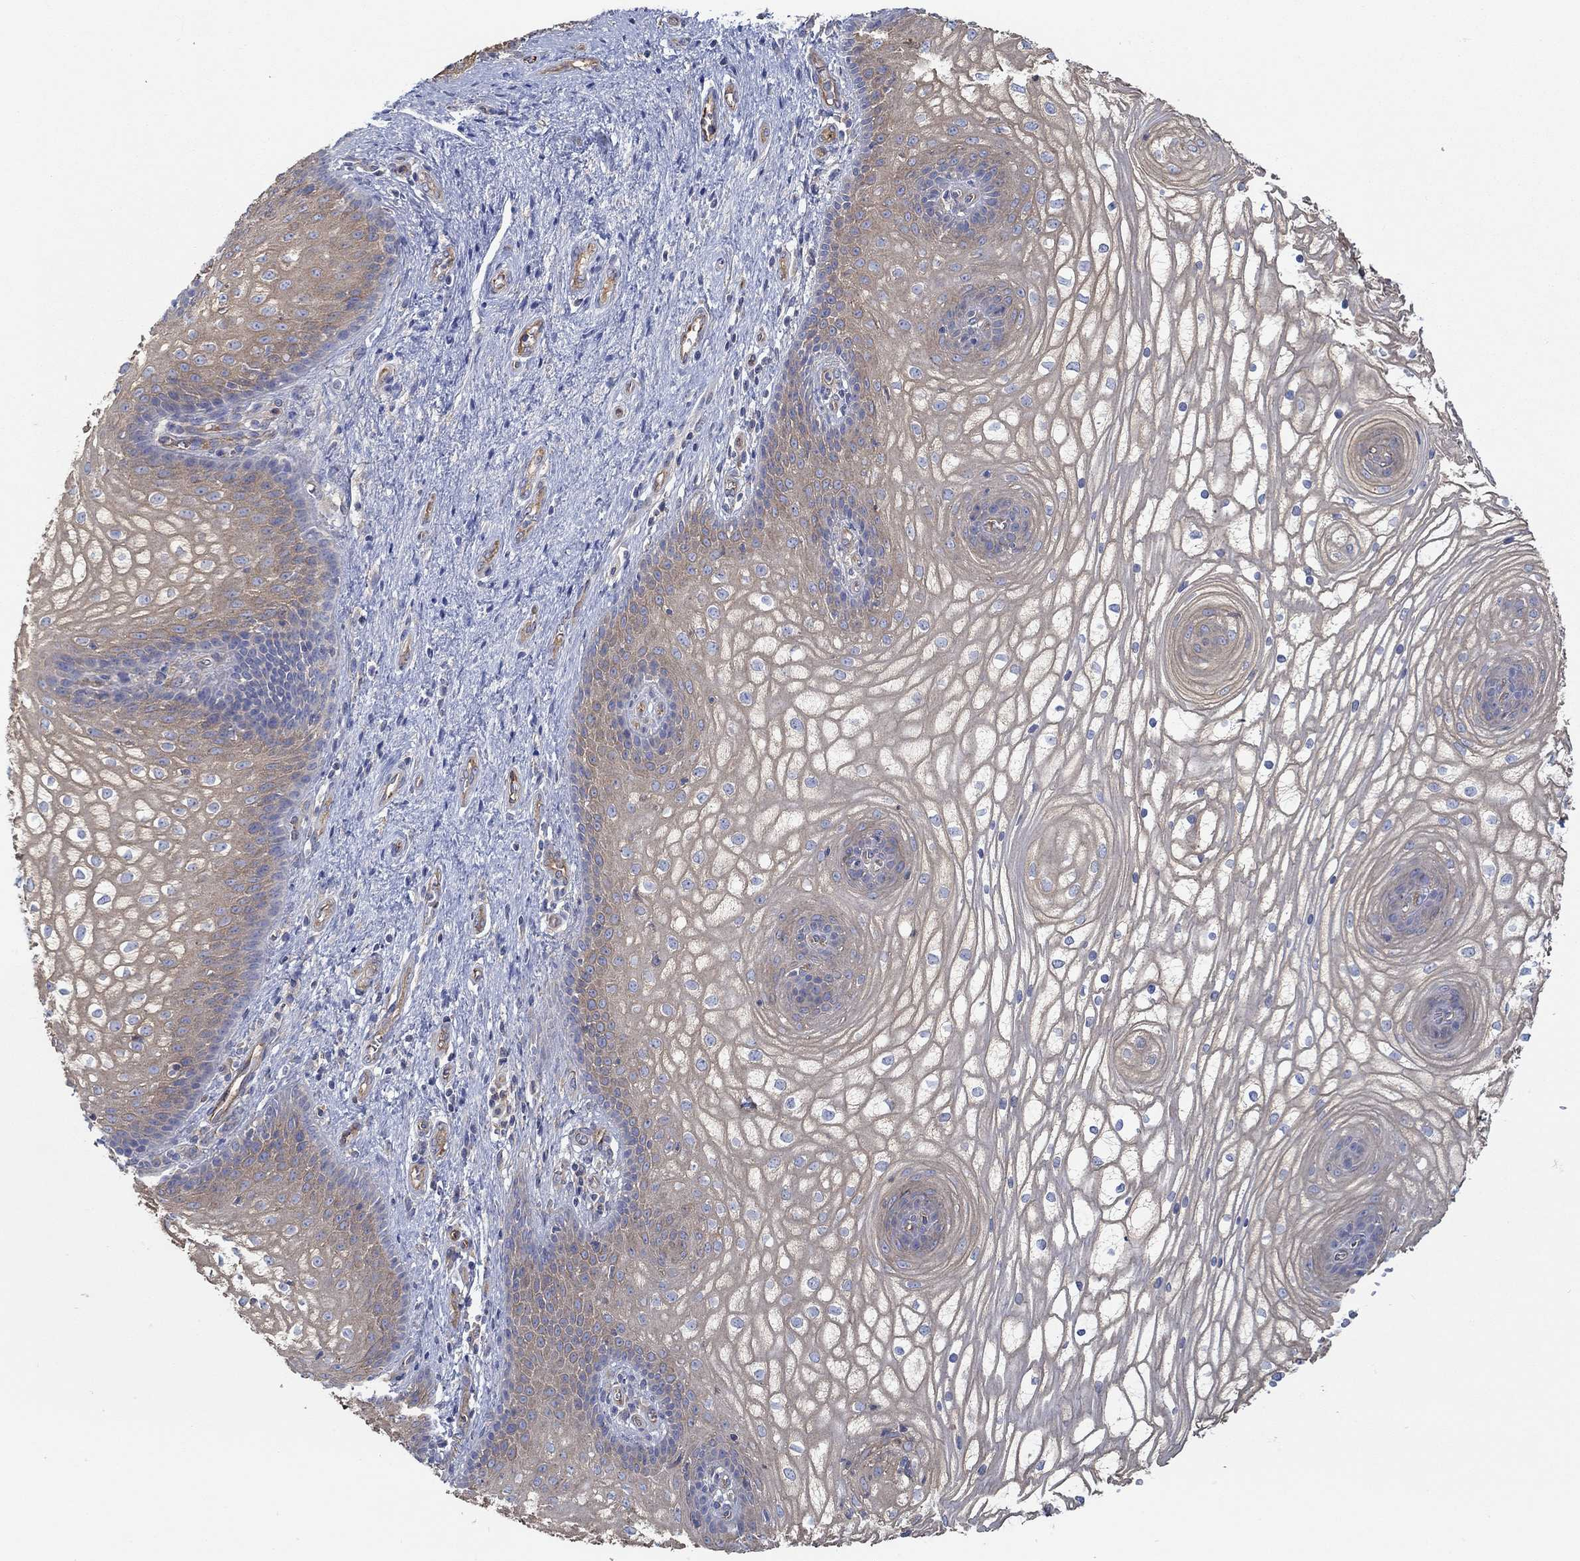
{"staining": {"intensity": "moderate", "quantity": "25%-75%", "location": "cytoplasmic/membranous"}, "tissue": "vagina", "cell_type": "Squamous epithelial cells", "image_type": "normal", "snomed": [{"axis": "morphology", "description": "Normal tissue, NOS"}, {"axis": "topography", "description": "Vagina"}], "caption": "High-power microscopy captured an immunohistochemistry photomicrograph of normal vagina, revealing moderate cytoplasmic/membranous expression in about 25%-75% of squamous epithelial cells.", "gene": "SPAG9", "patient": {"sex": "female", "age": 34}}